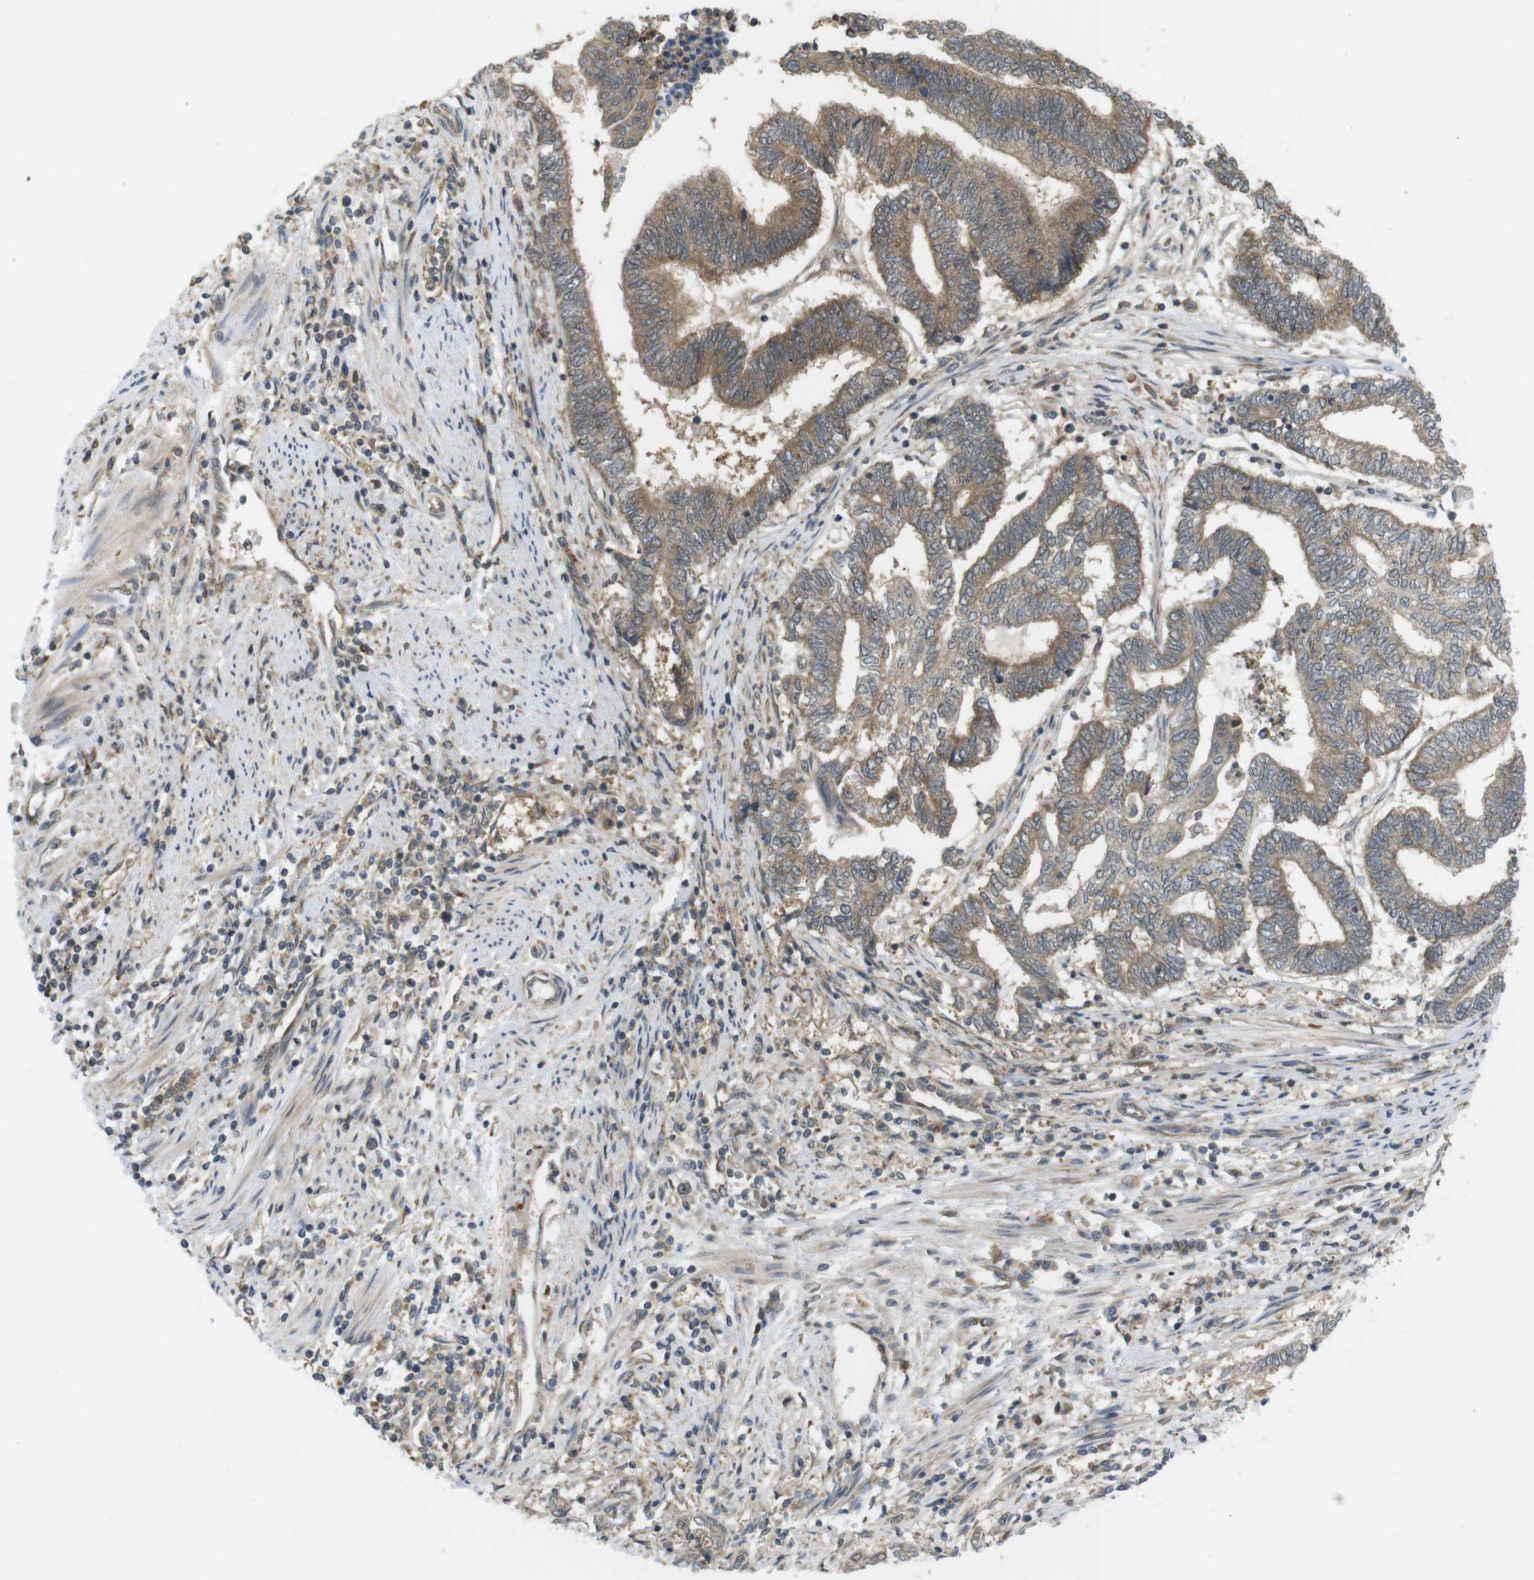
{"staining": {"intensity": "moderate", "quantity": ">75%", "location": "cytoplasmic/membranous"}, "tissue": "endometrial cancer", "cell_type": "Tumor cells", "image_type": "cancer", "snomed": [{"axis": "morphology", "description": "Adenocarcinoma, NOS"}, {"axis": "topography", "description": "Uterus"}, {"axis": "topography", "description": "Endometrium"}], "caption": "This image exhibits endometrial adenocarcinoma stained with immunohistochemistry (IHC) to label a protein in brown. The cytoplasmic/membranous of tumor cells show moderate positivity for the protein. Nuclei are counter-stained blue.", "gene": "RNF130", "patient": {"sex": "female", "age": 70}}